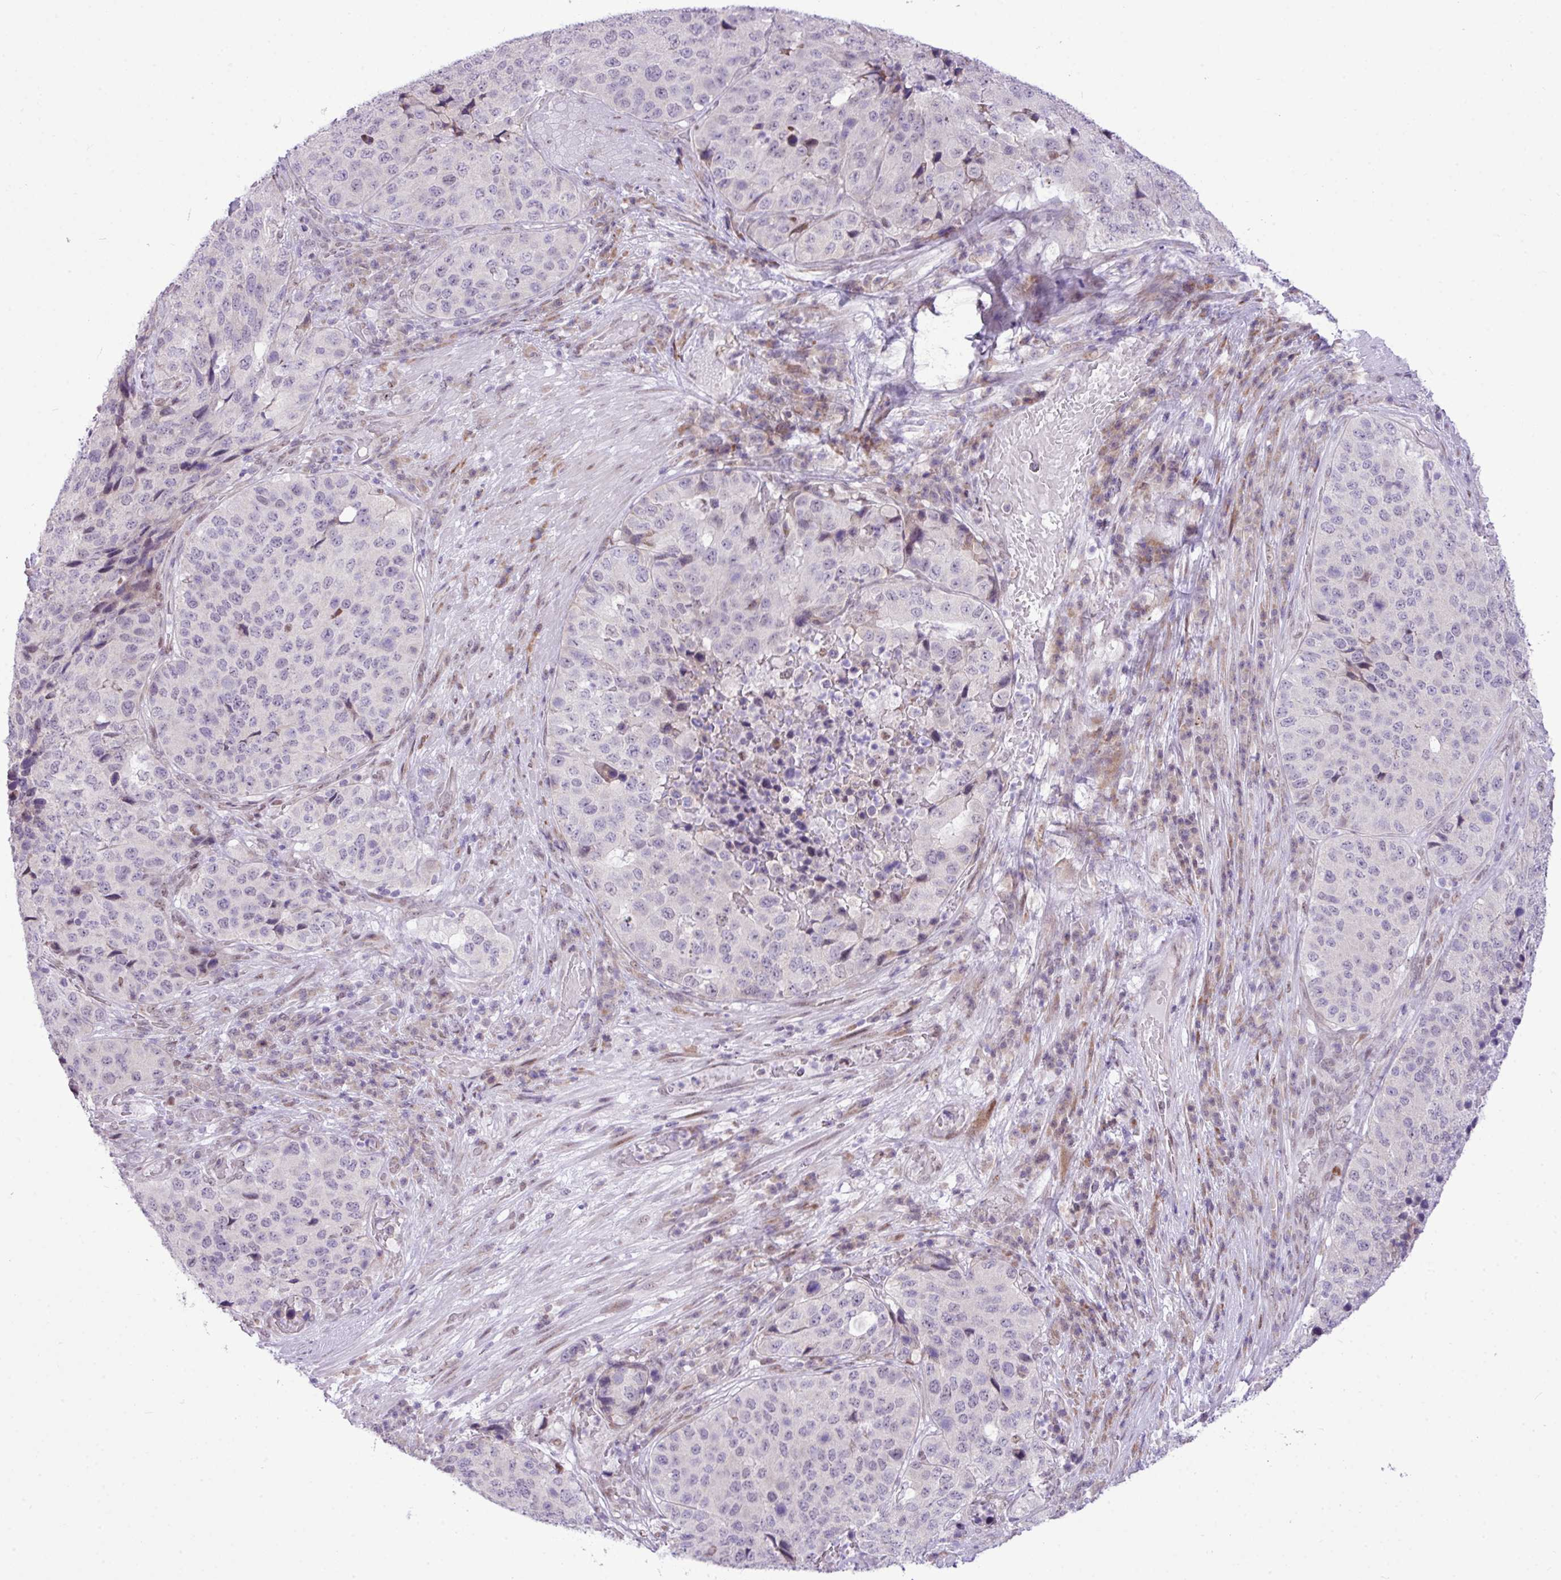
{"staining": {"intensity": "negative", "quantity": "none", "location": "none"}, "tissue": "stomach cancer", "cell_type": "Tumor cells", "image_type": "cancer", "snomed": [{"axis": "morphology", "description": "Adenocarcinoma, NOS"}, {"axis": "topography", "description": "Stomach"}], "caption": "Tumor cells are negative for protein expression in human stomach cancer (adenocarcinoma).", "gene": "ELOA2", "patient": {"sex": "male", "age": 71}}